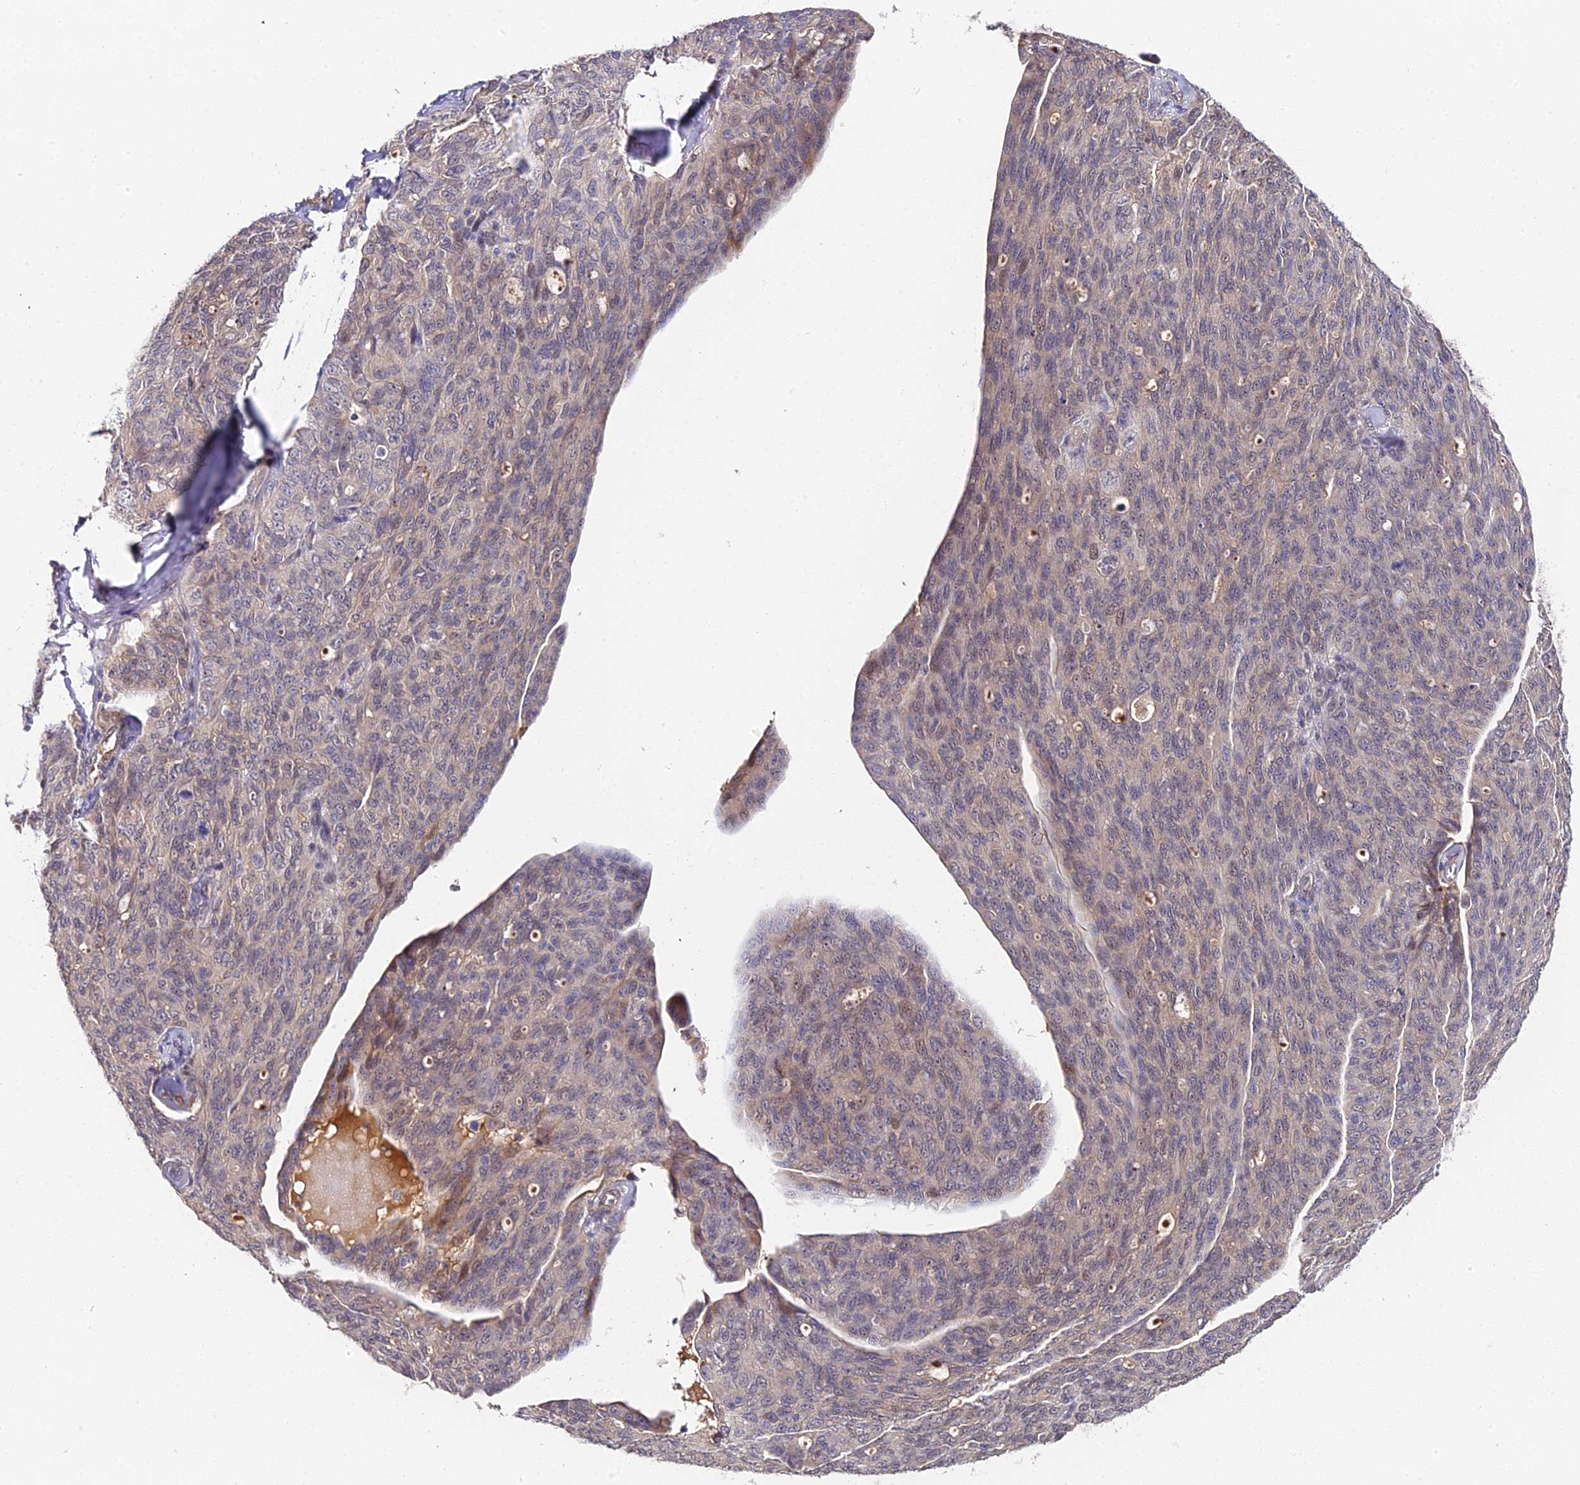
{"staining": {"intensity": "weak", "quantity": "25%-75%", "location": "cytoplasmic/membranous,nuclear"}, "tissue": "ovarian cancer", "cell_type": "Tumor cells", "image_type": "cancer", "snomed": [{"axis": "morphology", "description": "Carcinoma, endometroid"}, {"axis": "topography", "description": "Ovary"}], "caption": "Human ovarian cancer stained with a brown dye displays weak cytoplasmic/membranous and nuclear positive expression in approximately 25%-75% of tumor cells.", "gene": "IMPACT", "patient": {"sex": "female", "age": 60}}